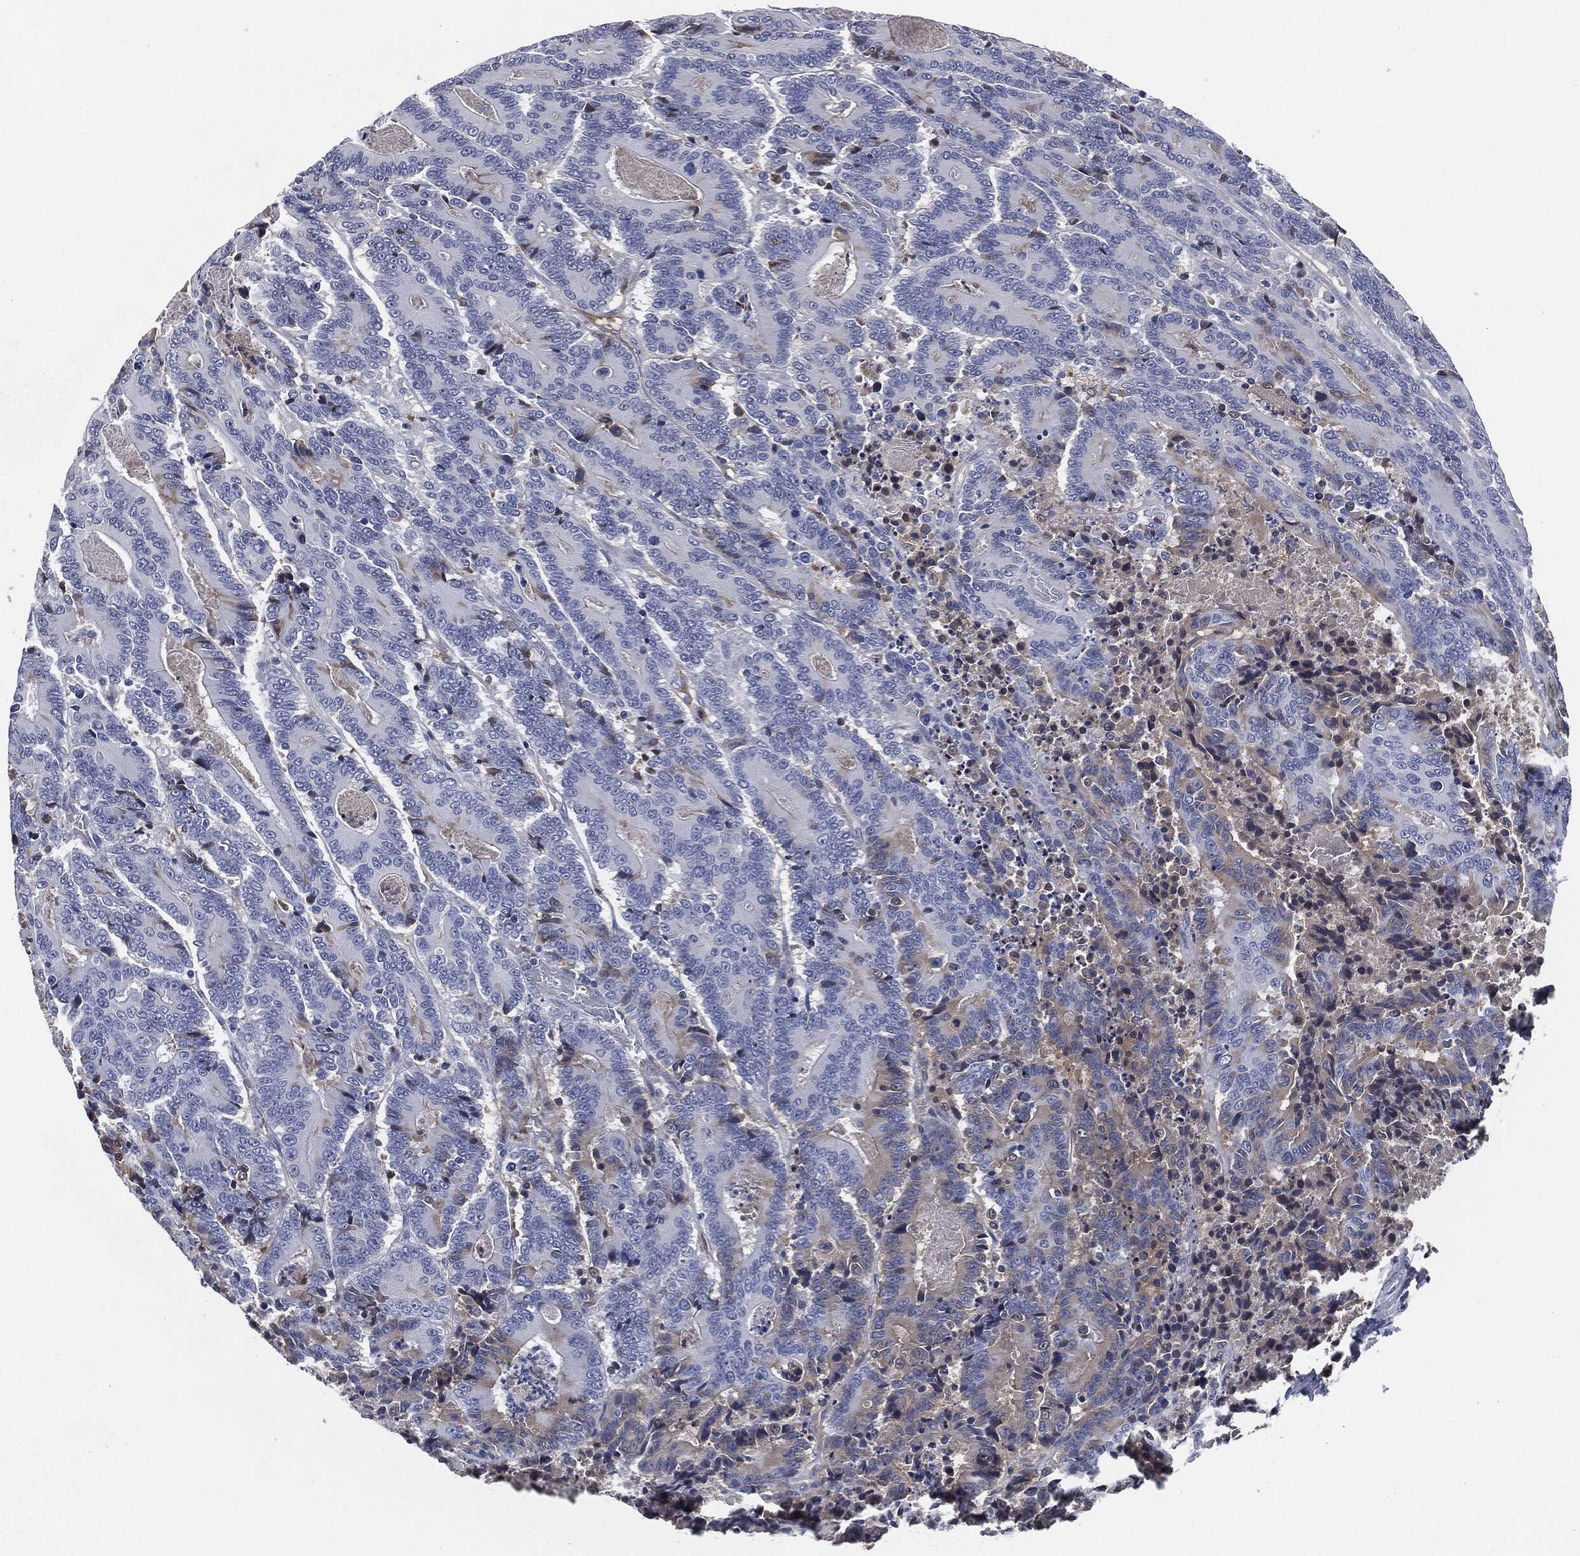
{"staining": {"intensity": "weak", "quantity": "<25%", "location": "cytoplasmic/membranous"}, "tissue": "colorectal cancer", "cell_type": "Tumor cells", "image_type": "cancer", "snomed": [{"axis": "morphology", "description": "Adenocarcinoma, NOS"}, {"axis": "topography", "description": "Colon"}], "caption": "High magnification brightfield microscopy of colorectal cancer stained with DAB (3,3'-diaminobenzidine) (brown) and counterstained with hematoxylin (blue): tumor cells show no significant staining.", "gene": "SIGLEC7", "patient": {"sex": "male", "age": 83}}